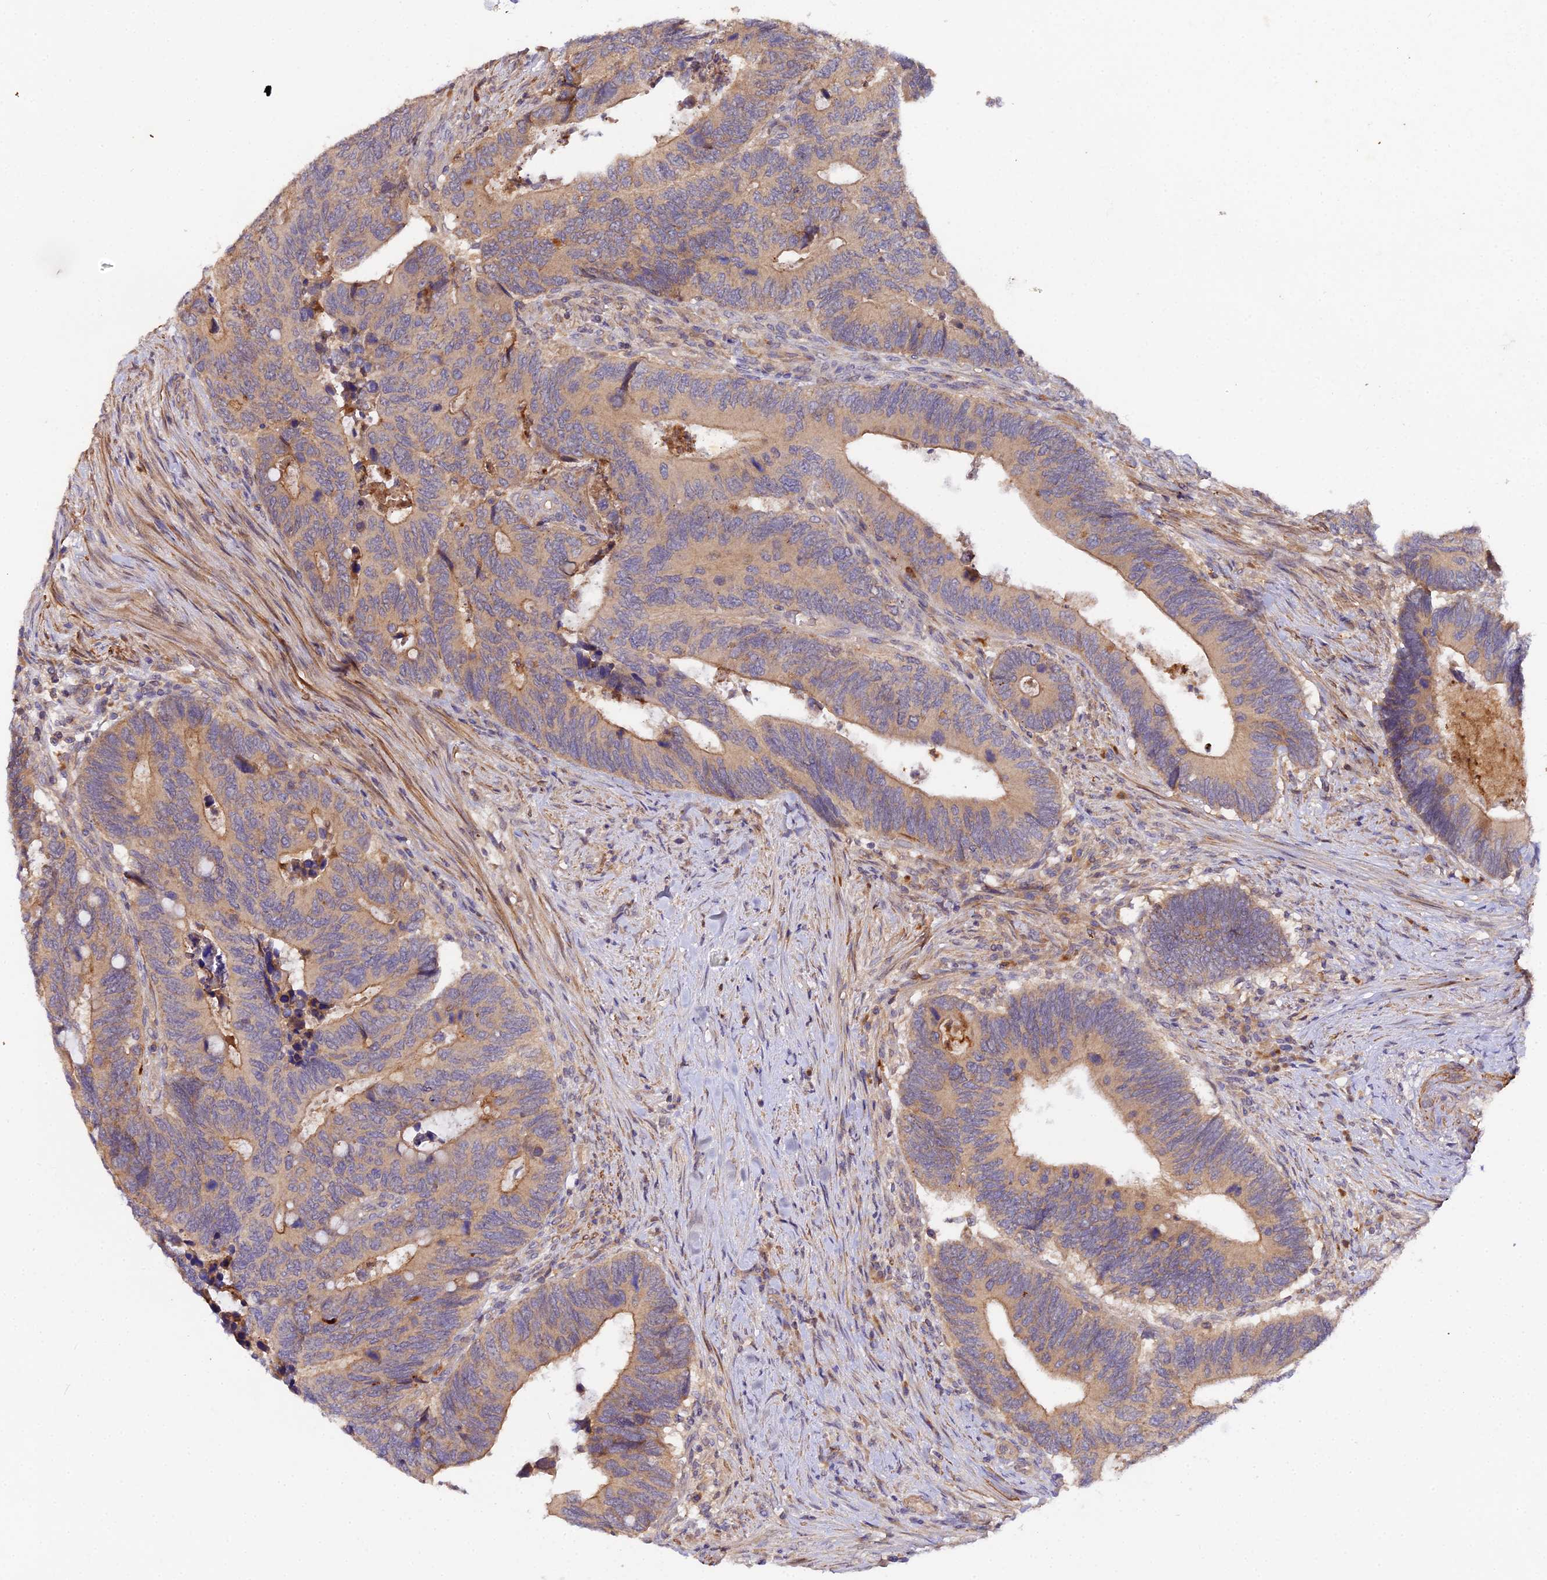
{"staining": {"intensity": "moderate", "quantity": "25%-75%", "location": "cytoplasmic/membranous"}, "tissue": "colorectal cancer", "cell_type": "Tumor cells", "image_type": "cancer", "snomed": [{"axis": "morphology", "description": "Adenocarcinoma, NOS"}, {"axis": "topography", "description": "Colon"}], "caption": "Human colorectal adenocarcinoma stained with a brown dye shows moderate cytoplasmic/membranous positive staining in approximately 25%-75% of tumor cells.", "gene": "TRIM26", "patient": {"sex": "male", "age": 87}}